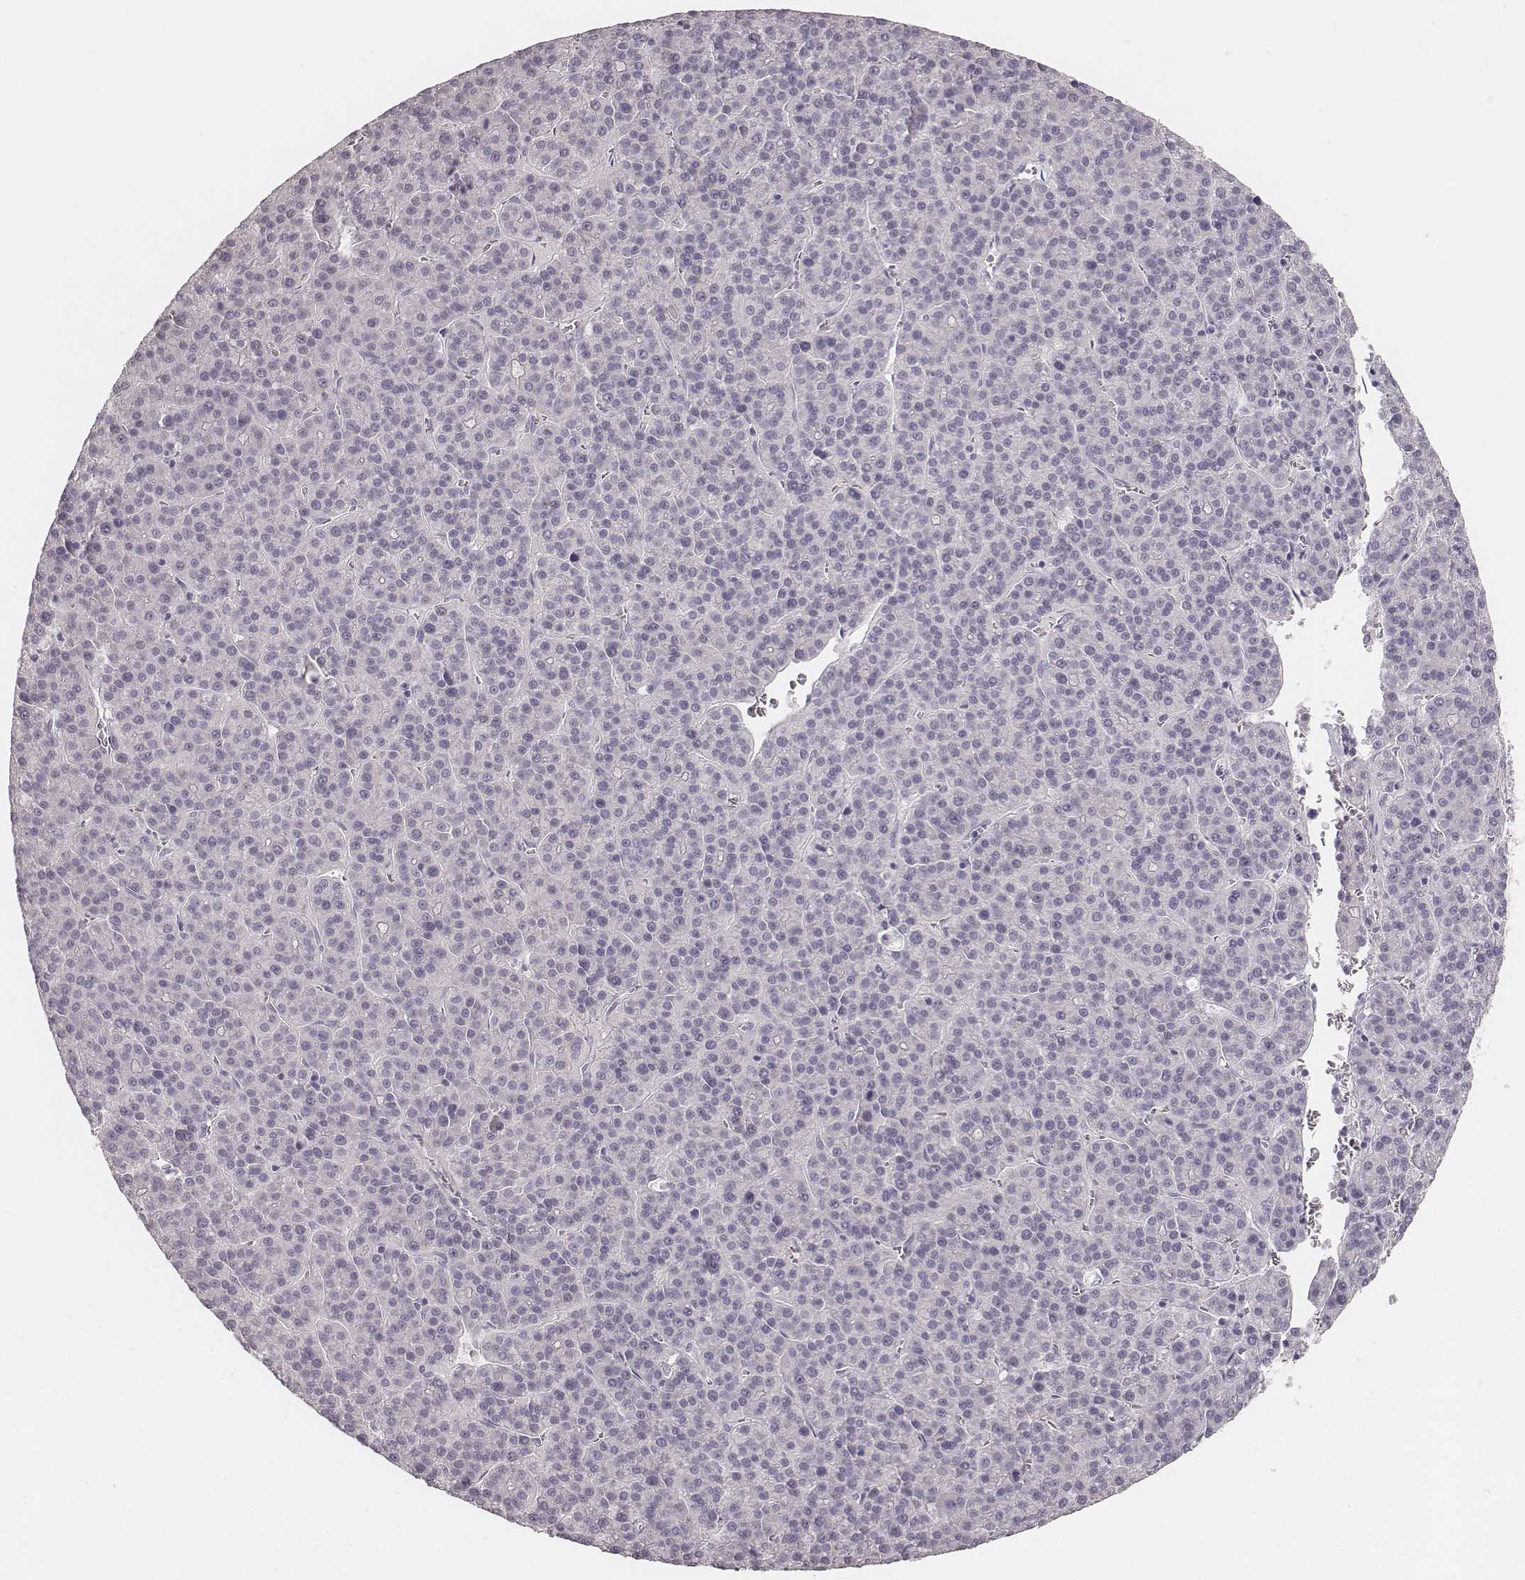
{"staining": {"intensity": "negative", "quantity": "none", "location": "none"}, "tissue": "liver cancer", "cell_type": "Tumor cells", "image_type": "cancer", "snomed": [{"axis": "morphology", "description": "Carcinoma, Hepatocellular, NOS"}, {"axis": "topography", "description": "Liver"}], "caption": "This photomicrograph is of liver hepatocellular carcinoma stained with immunohistochemistry (IHC) to label a protein in brown with the nuclei are counter-stained blue. There is no positivity in tumor cells. (DAB immunohistochemistry (IHC) with hematoxylin counter stain).", "gene": "KRT31", "patient": {"sex": "female", "age": 58}}